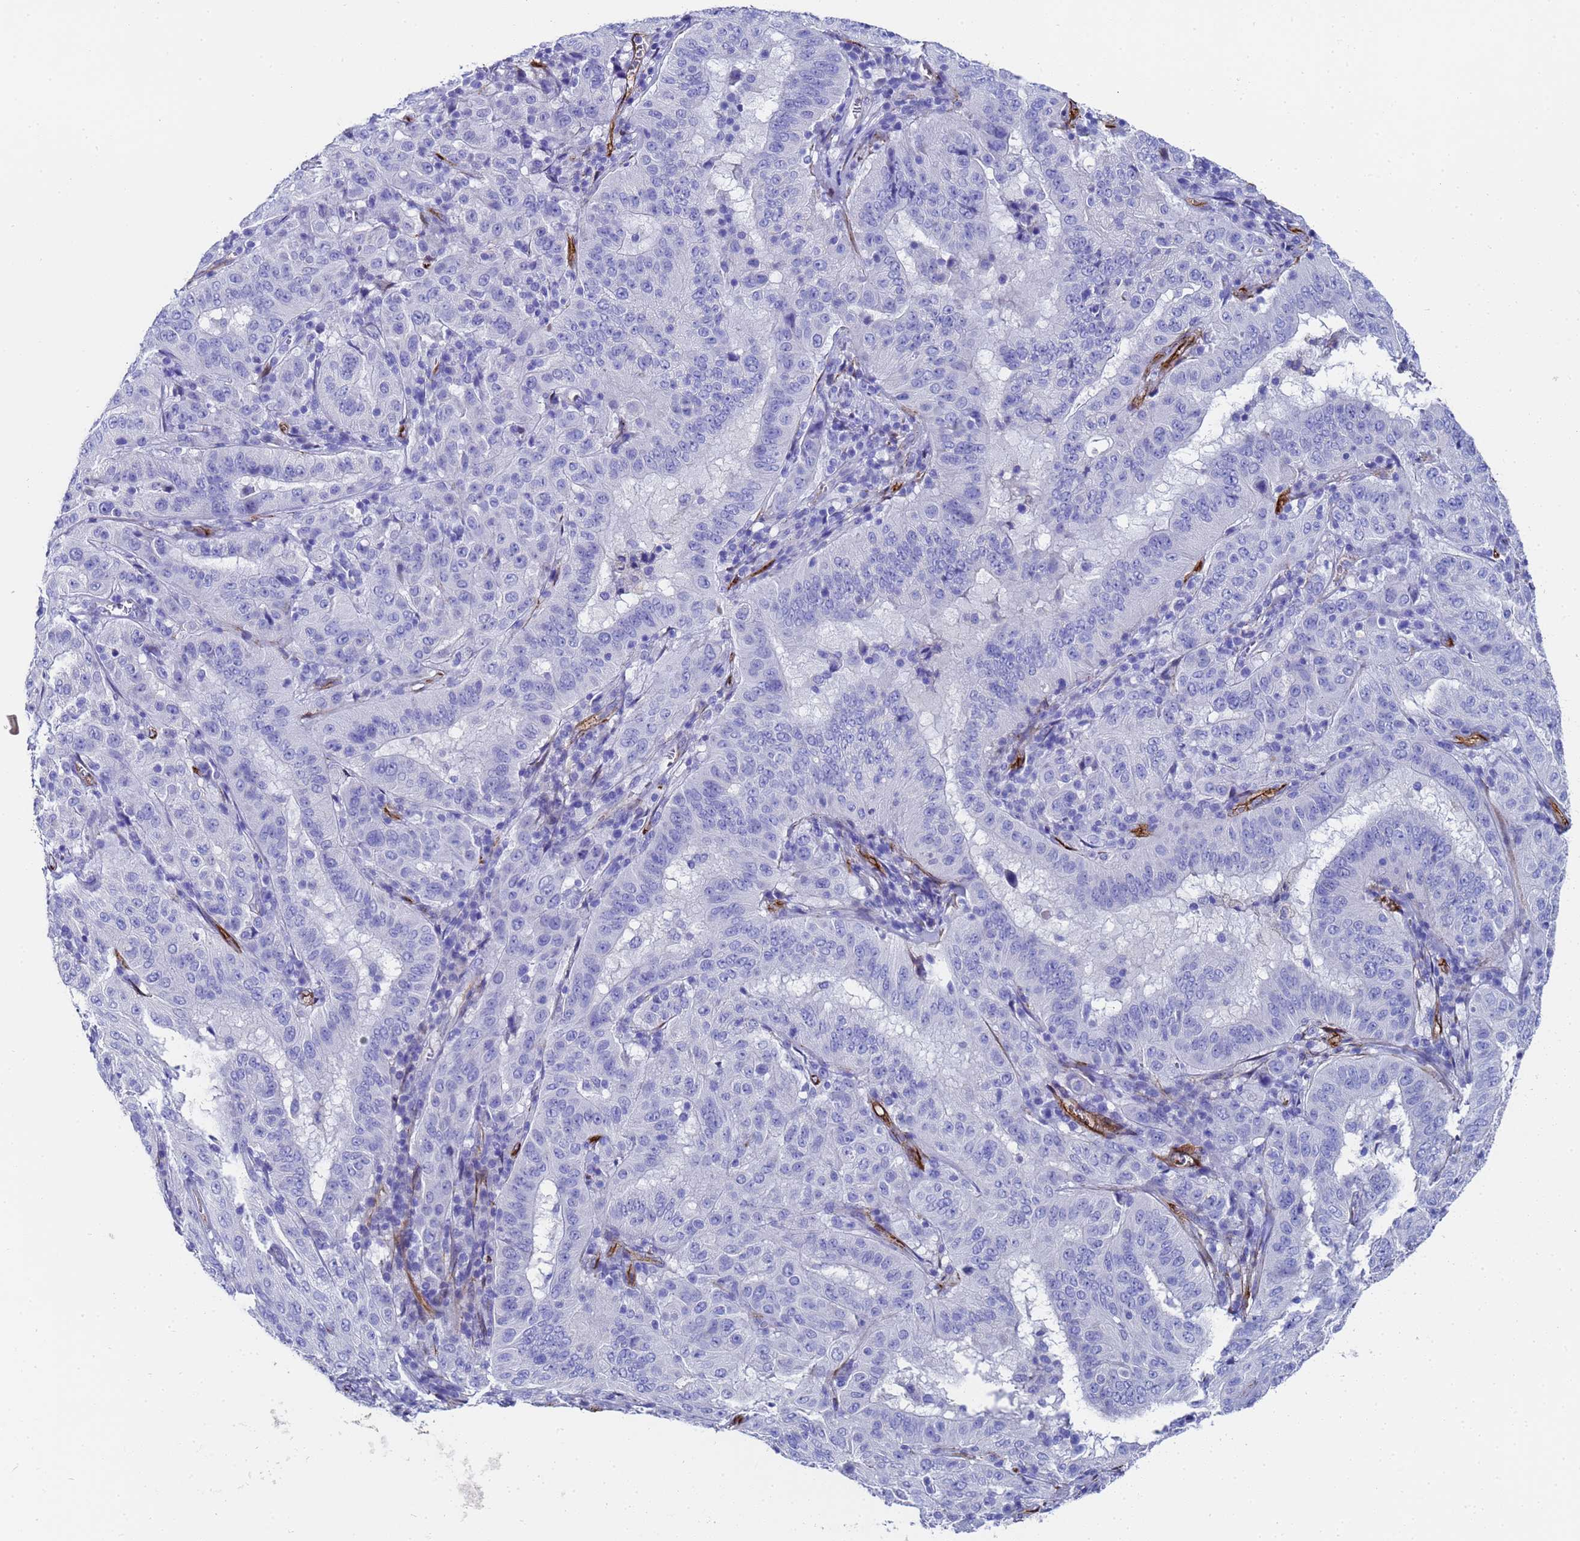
{"staining": {"intensity": "negative", "quantity": "none", "location": "none"}, "tissue": "pancreatic cancer", "cell_type": "Tumor cells", "image_type": "cancer", "snomed": [{"axis": "morphology", "description": "Adenocarcinoma, NOS"}, {"axis": "topography", "description": "Pancreas"}], "caption": "Adenocarcinoma (pancreatic) was stained to show a protein in brown. There is no significant expression in tumor cells. (DAB (3,3'-diaminobenzidine) immunohistochemistry with hematoxylin counter stain).", "gene": "ADIPOQ", "patient": {"sex": "male", "age": 63}}